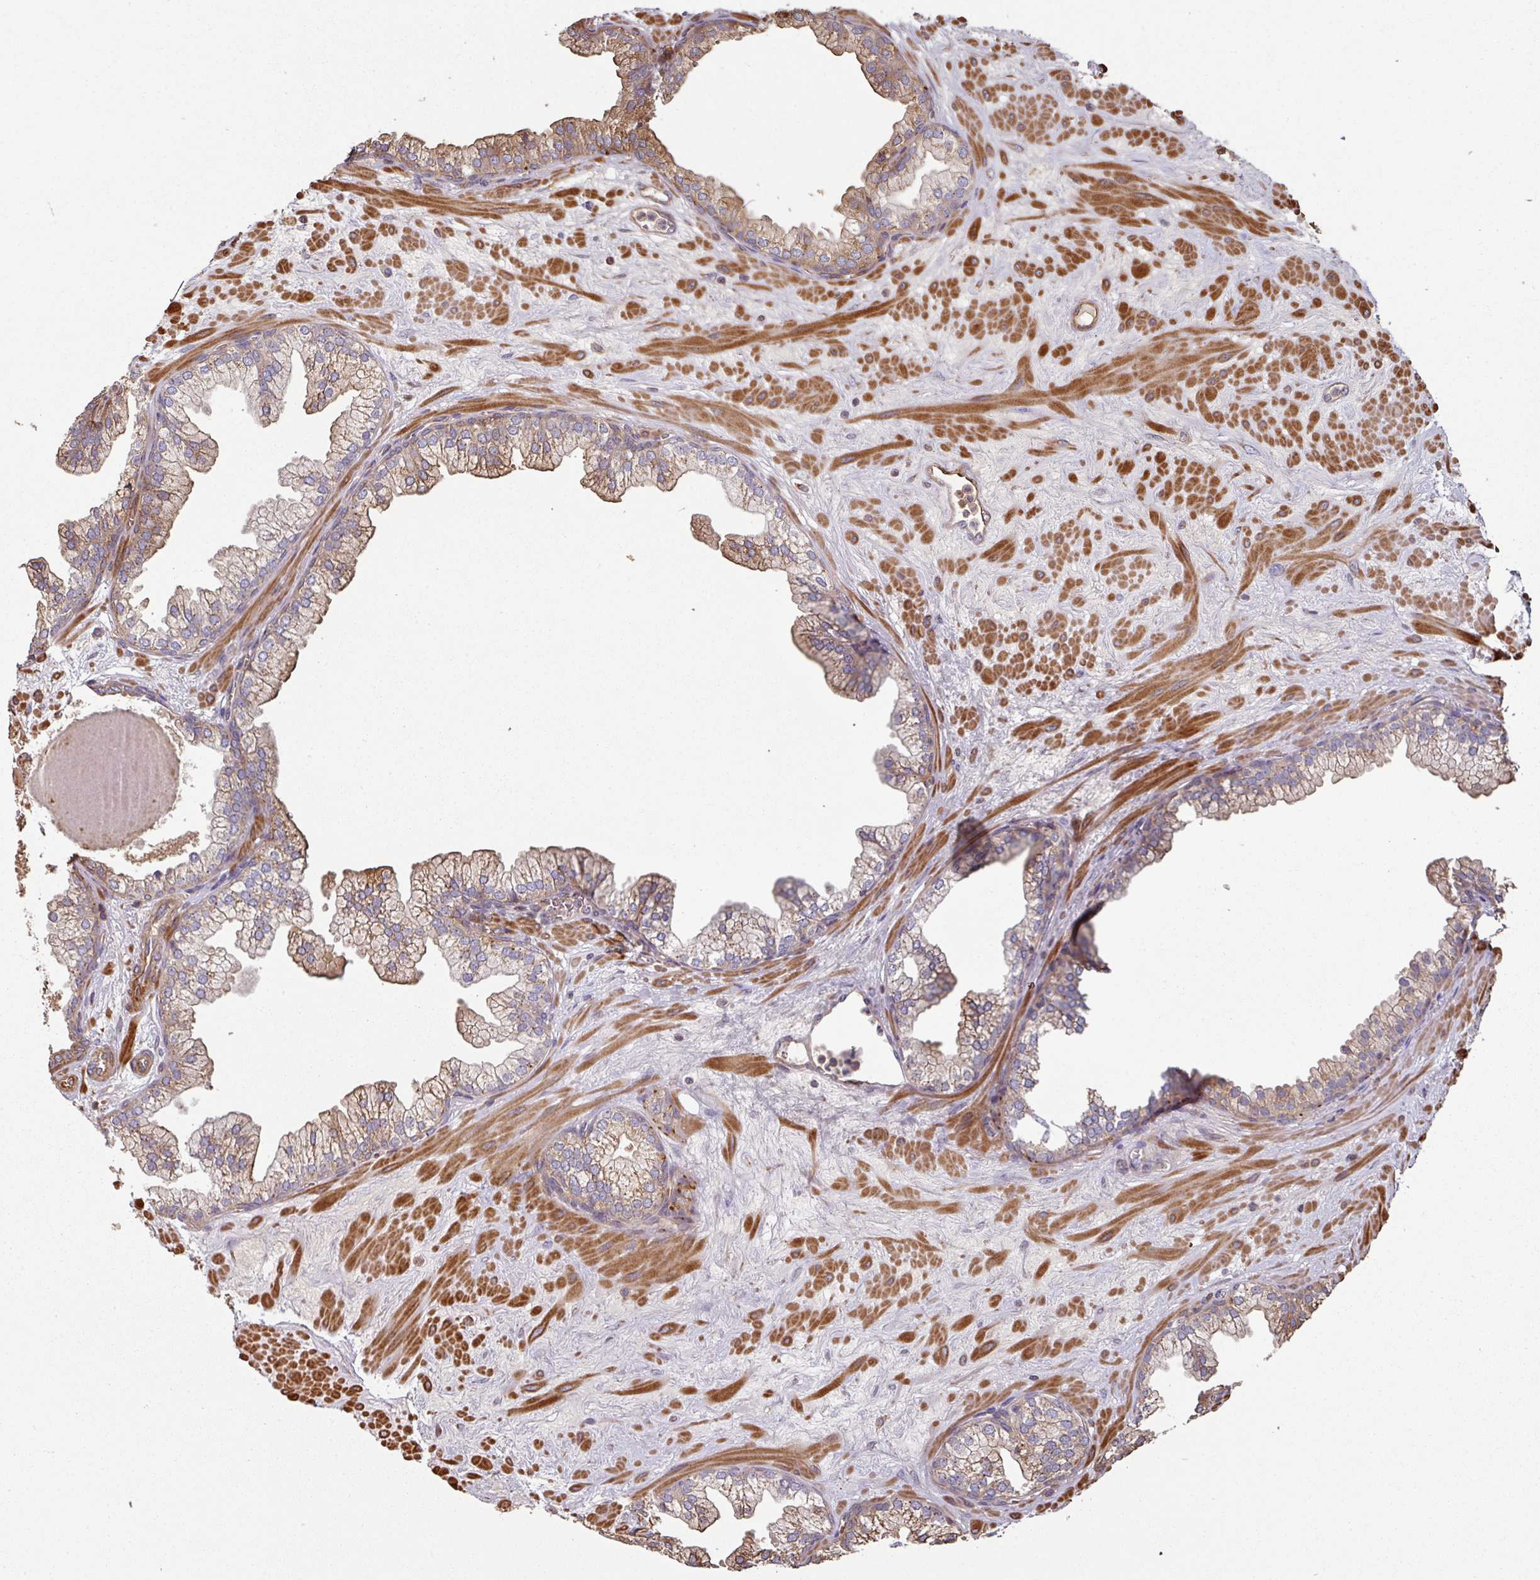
{"staining": {"intensity": "moderate", "quantity": "25%-75%", "location": "cytoplasmic/membranous"}, "tissue": "prostate", "cell_type": "Glandular cells", "image_type": "normal", "snomed": [{"axis": "morphology", "description": "Normal tissue, NOS"}, {"axis": "topography", "description": "Prostate"}, {"axis": "topography", "description": "Peripheral nerve tissue"}], "caption": "Brown immunohistochemical staining in unremarkable human prostate reveals moderate cytoplasmic/membranous positivity in approximately 25%-75% of glandular cells.", "gene": "SIK1", "patient": {"sex": "male", "age": 61}}